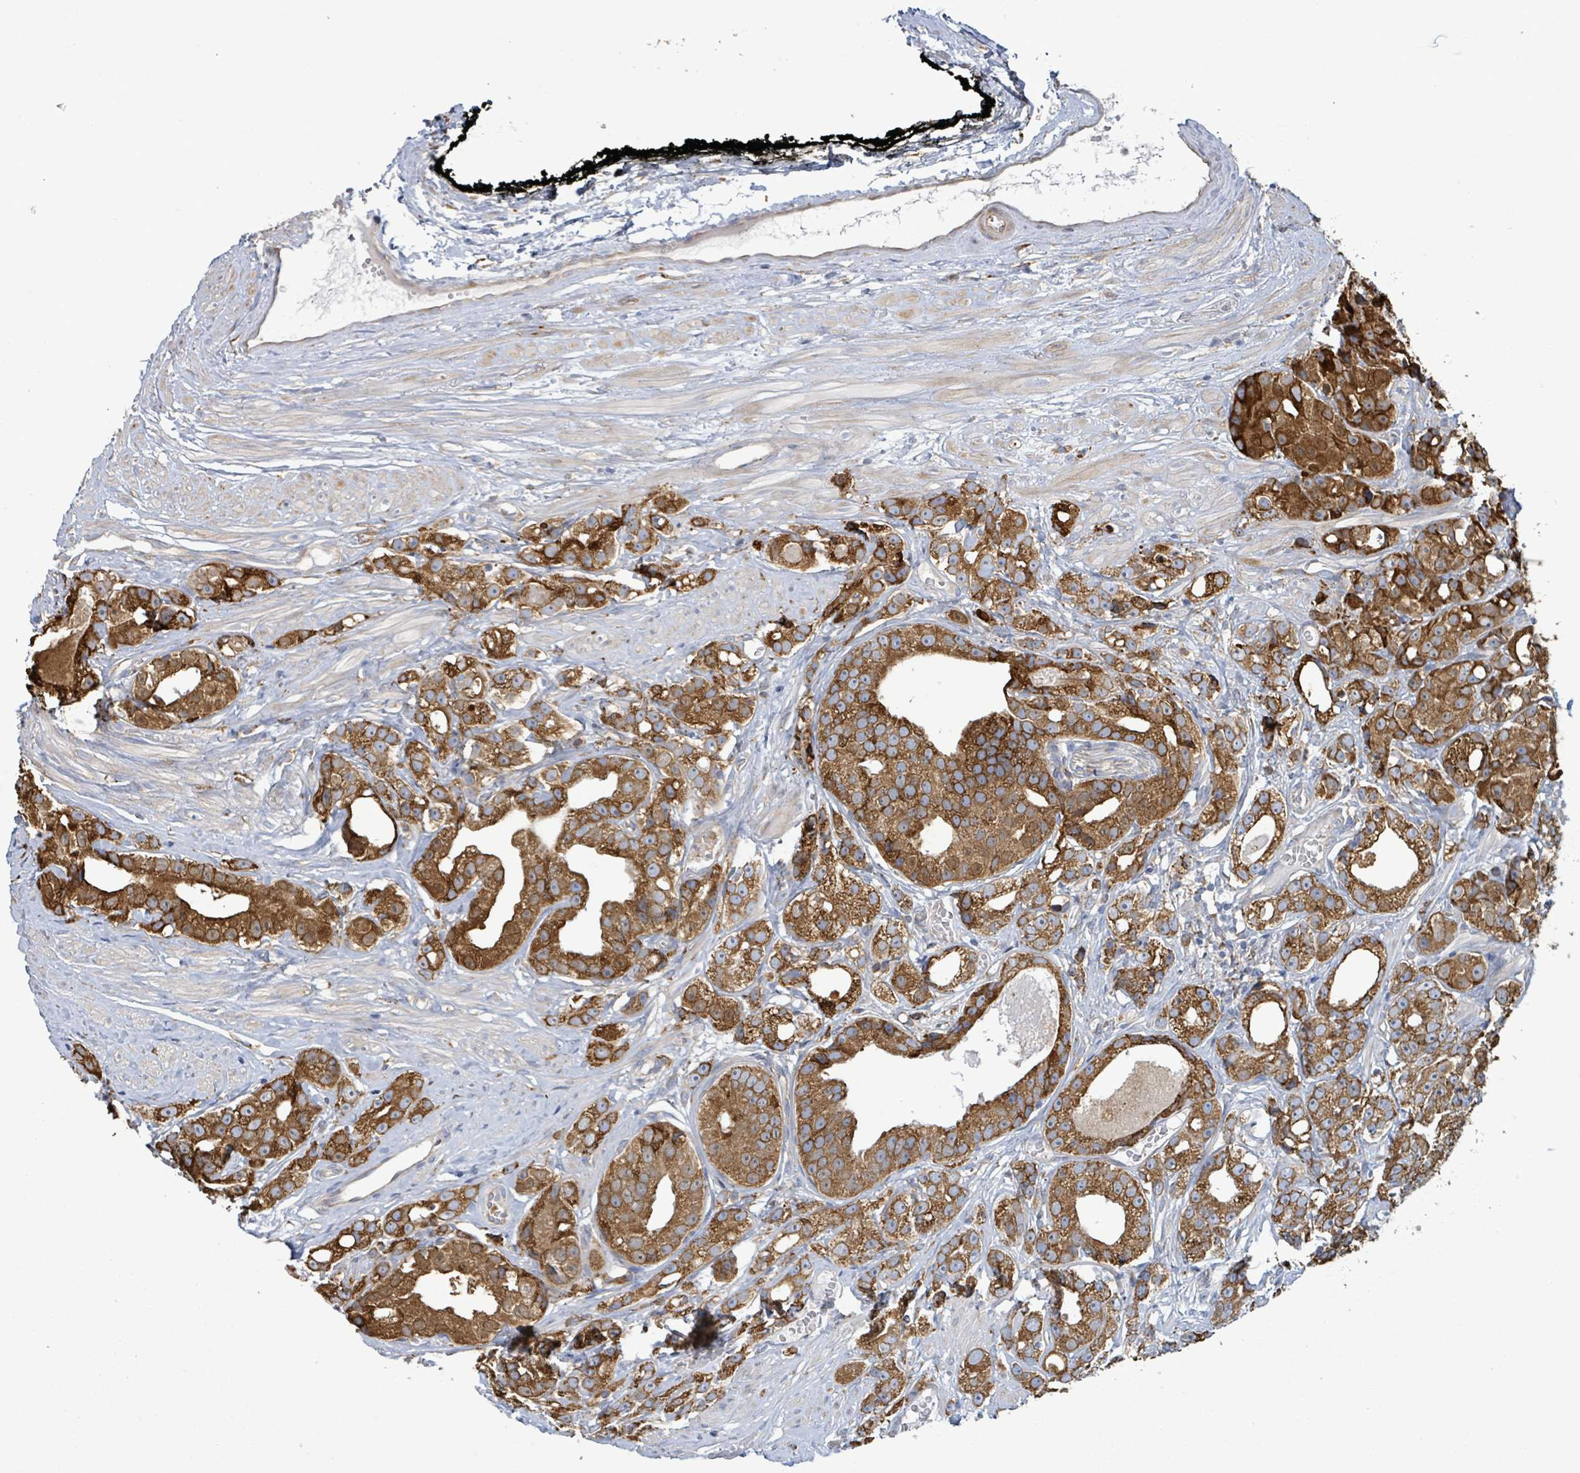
{"staining": {"intensity": "strong", "quantity": ">75%", "location": "cytoplasmic/membranous"}, "tissue": "prostate cancer", "cell_type": "Tumor cells", "image_type": "cancer", "snomed": [{"axis": "morphology", "description": "Adenocarcinoma, High grade"}, {"axis": "topography", "description": "Prostate"}], "caption": "Human prostate cancer stained with a brown dye demonstrates strong cytoplasmic/membranous positive staining in approximately >75% of tumor cells.", "gene": "RFPL4A", "patient": {"sex": "male", "age": 71}}